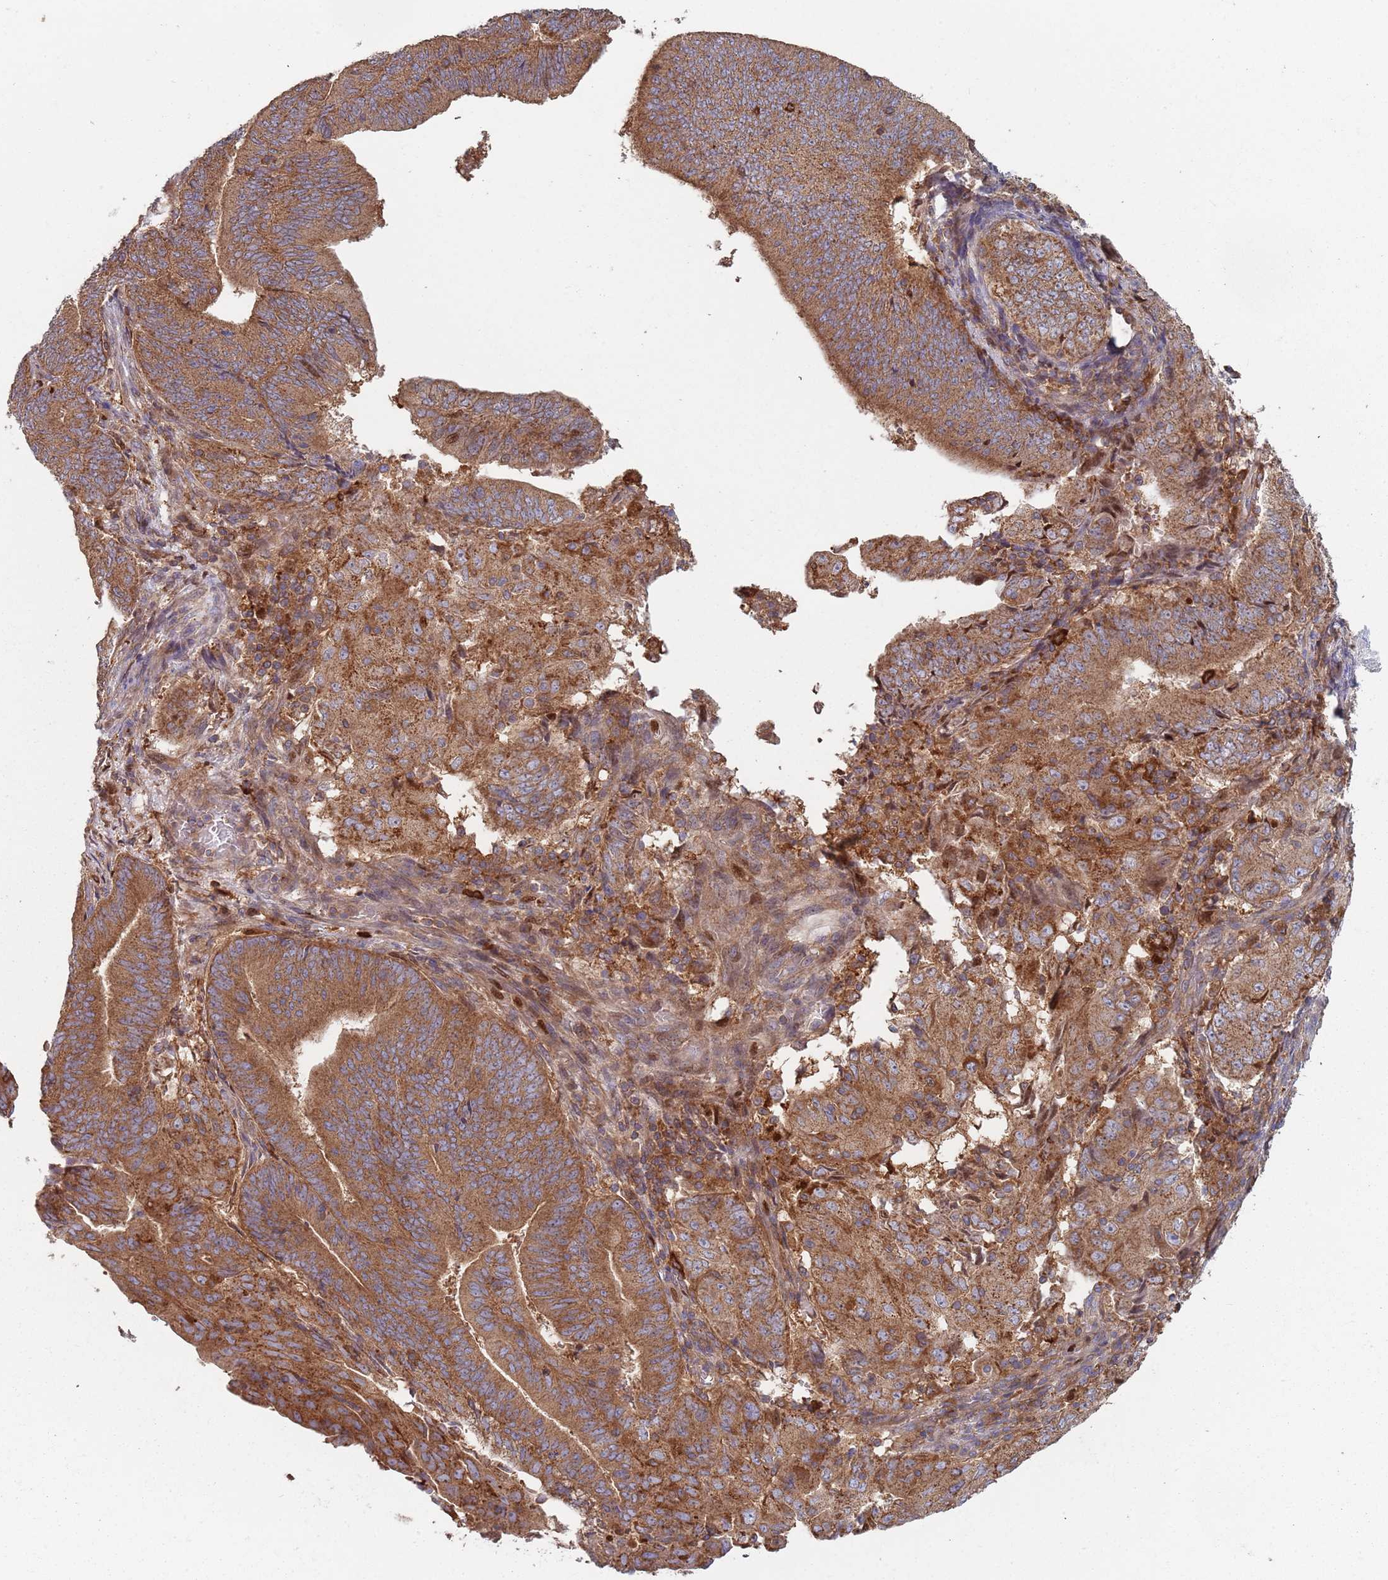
{"staining": {"intensity": "moderate", "quantity": ">75%", "location": "cytoplasmic/membranous"}, "tissue": "endometrial cancer", "cell_type": "Tumor cells", "image_type": "cancer", "snomed": [{"axis": "morphology", "description": "Adenocarcinoma, NOS"}, {"axis": "topography", "description": "Endometrium"}], "caption": "The histopathology image shows immunohistochemical staining of endometrial cancer. There is moderate cytoplasmic/membranous staining is identified in approximately >75% of tumor cells.", "gene": "GDI2", "patient": {"sex": "female", "age": 70}}